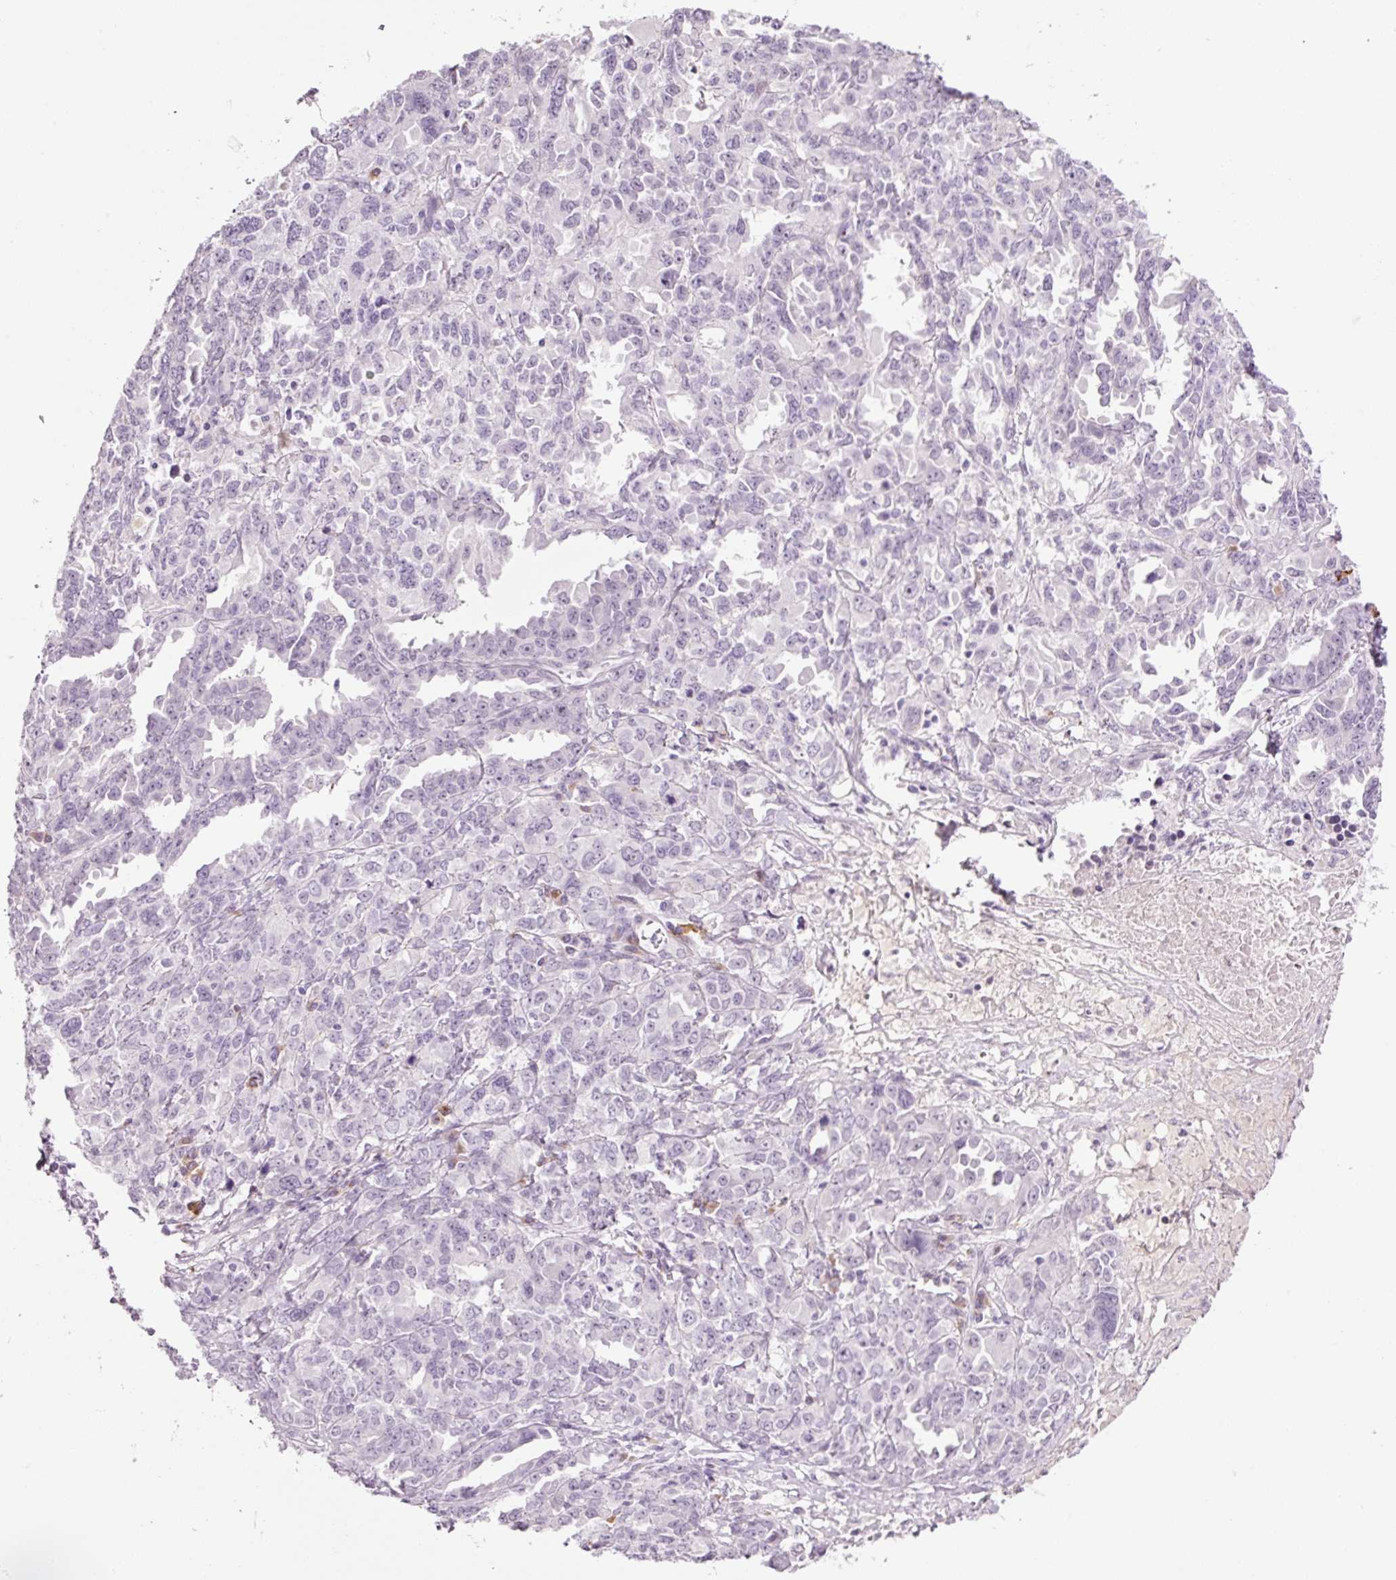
{"staining": {"intensity": "negative", "quantity": "none", "location": "none"}, "tissue": "ovarian cancer", "cell_type": "Tumor cells", "image_type": "cancer", "snomed": [{"axis": "morphology", "description": "Adenocarcinoma, NOS"}, {"axis": "morphology", "description": "Carcinoma, endometroid"}, {"axis": "topography", "description": "Ovary"}], "caption": "Immunohistochemical staining of ovarian endometroid carcinoma demonstrates no significant expression in tumor cells.", "gene": "KLF1", "patient": {"sex": "female", "age": 72}}